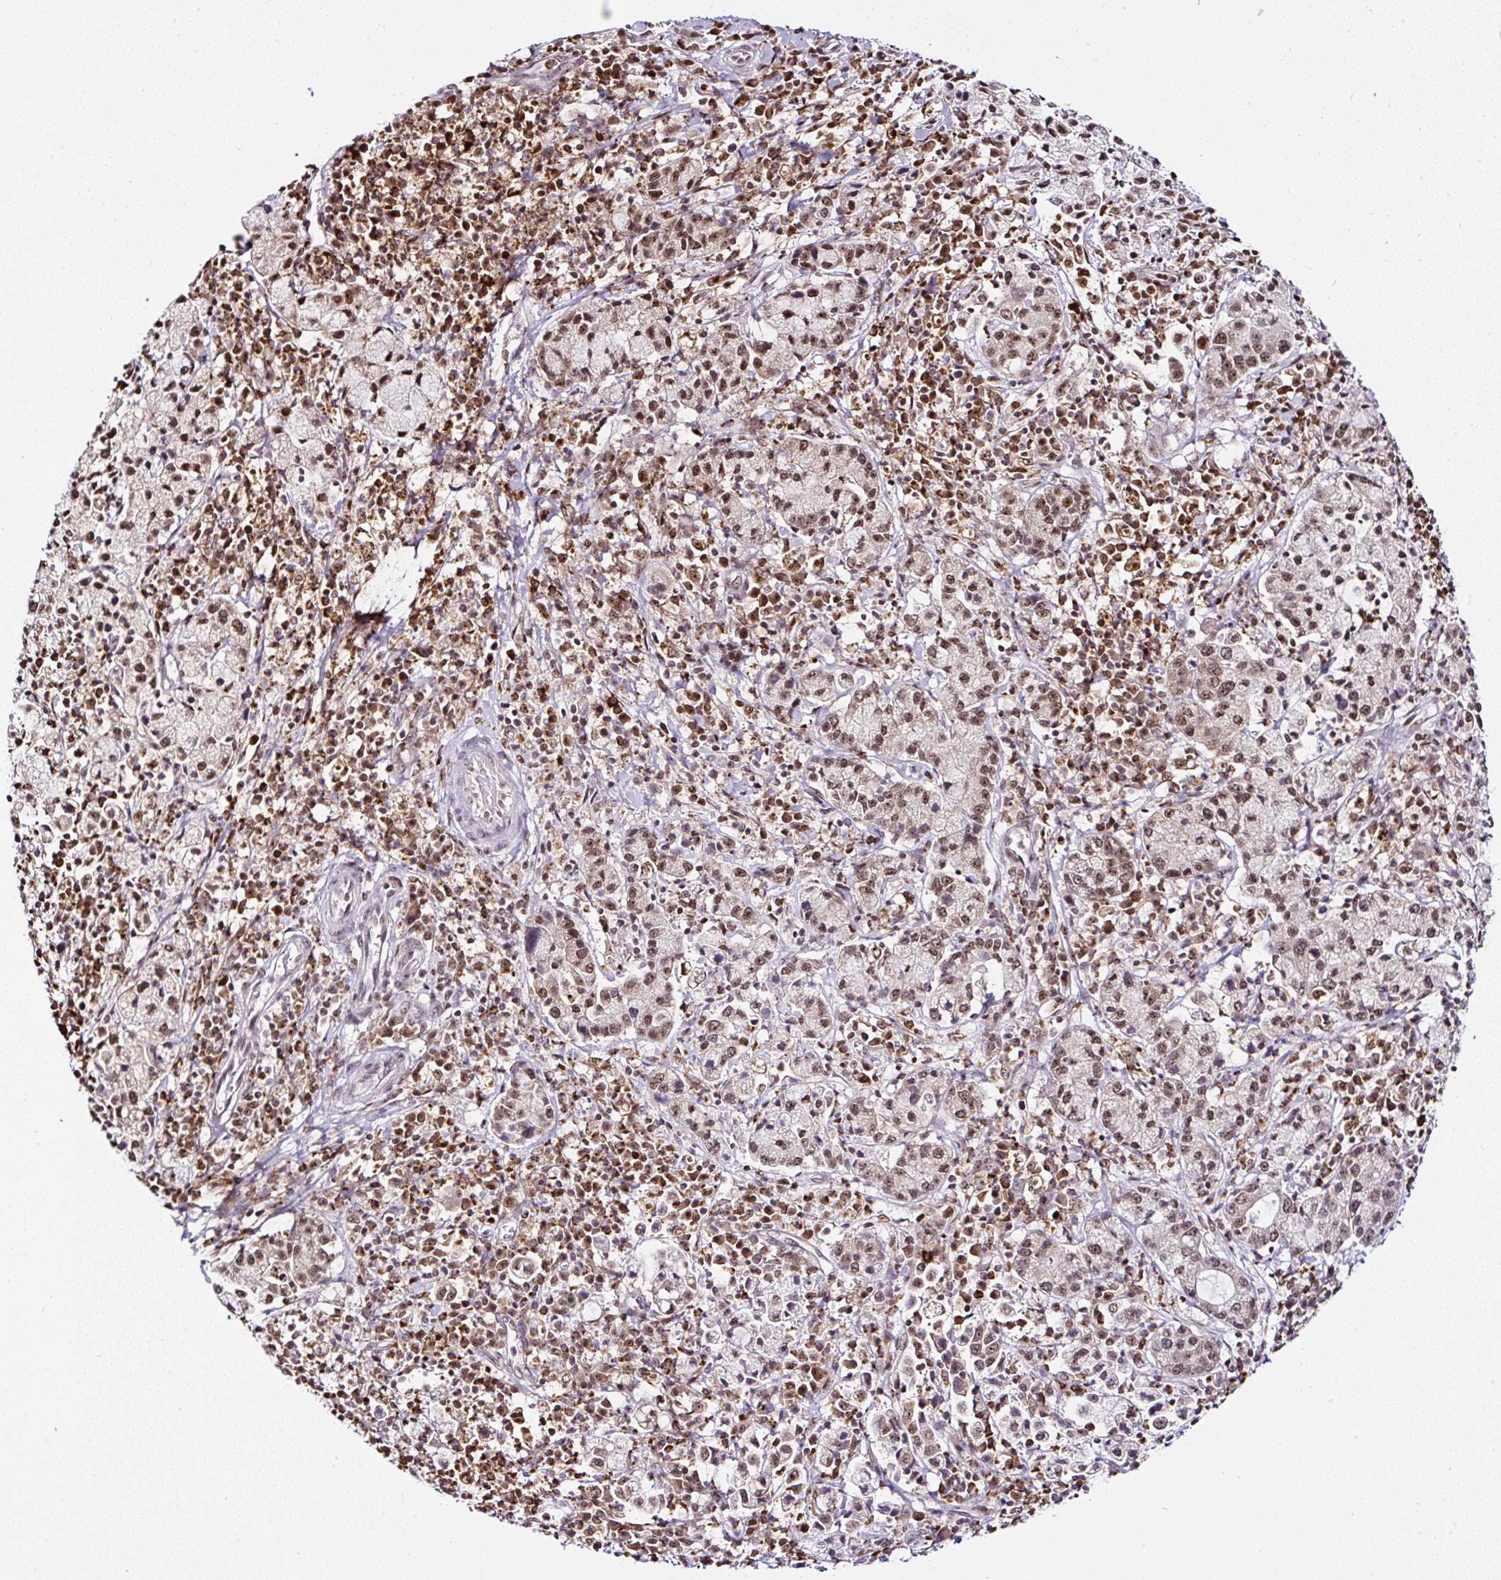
{"staining": {"intensity": "moderate", "quantity": ">75%", "location": "nuclear"}, "tissue": "cervical cancer", "cell_type": "Tumor cells", "image_type": "cancer", "snomed": [{"axis": "morphology", "description": "Normal tissue, NOS"}, {"axis": "morphology", "description": "Adenocarcinoma, NOS"}, {"axis": "topography", "description": "Cervix"}], "caption": "Protein expression analysis of human cervical cancer reveals moderate nuclear positivity in about >75% of tumor cells.", "gene": "PTPN2", "patient": {"sex": "female", "age": 44}}